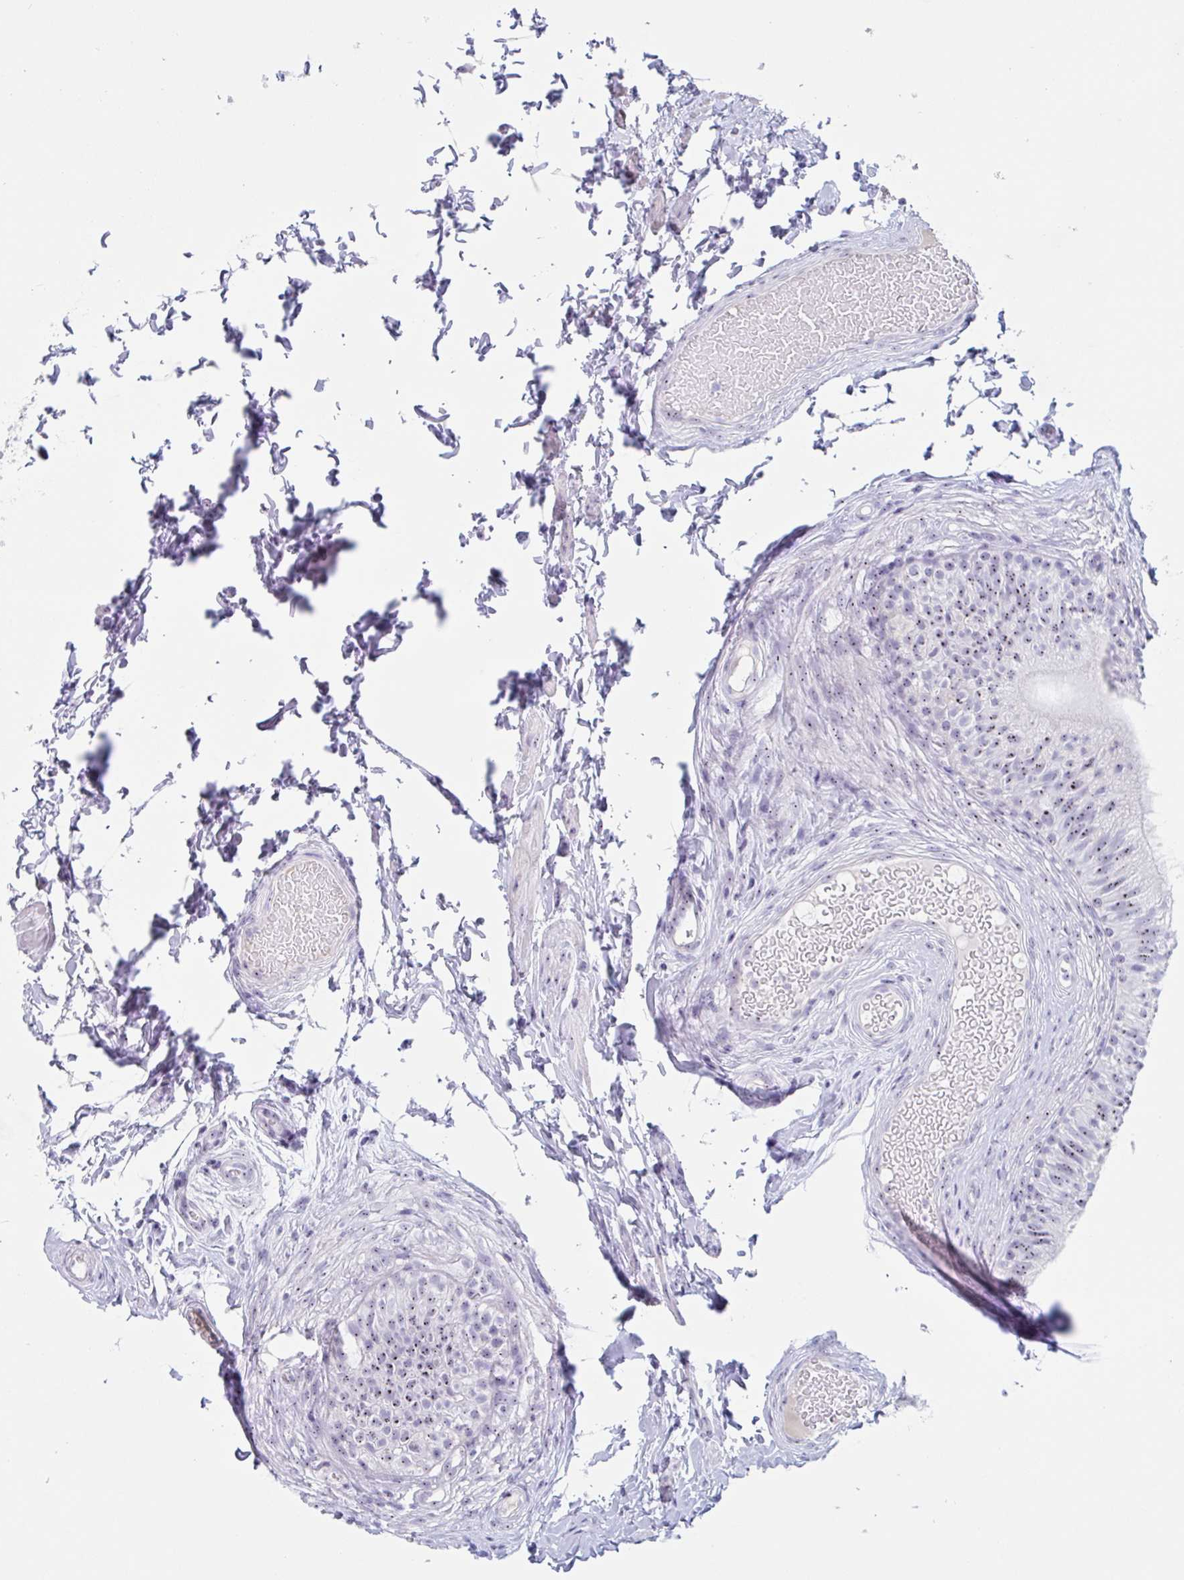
{"staining": {"intensity": "weak", "quantity": ">75%", "location": "nuclear"}, "tissue": "epididymis", "cell_type": "Glandular cells", "image_type": "normal", "snomed": [{"axis": "morphology", "description": "Normal tissue, NOS"}, {"axis": "topography", "description": "Epididymis, spermatic cord, NOS"}, {"axis": "topography", "description": "Epididymis"}, {"axis": "topography", "description": "Peripheral nerve tissue"}], "caption": "Immunohistochemistry photomicrograph of normal human epididymis stained for a protein (brown), which exhibits low levels of weak nuclear positivity in approximately >75% of glandular cells.", "gene": "LENG9", "patient": {"sex": "male", "age": 29}}